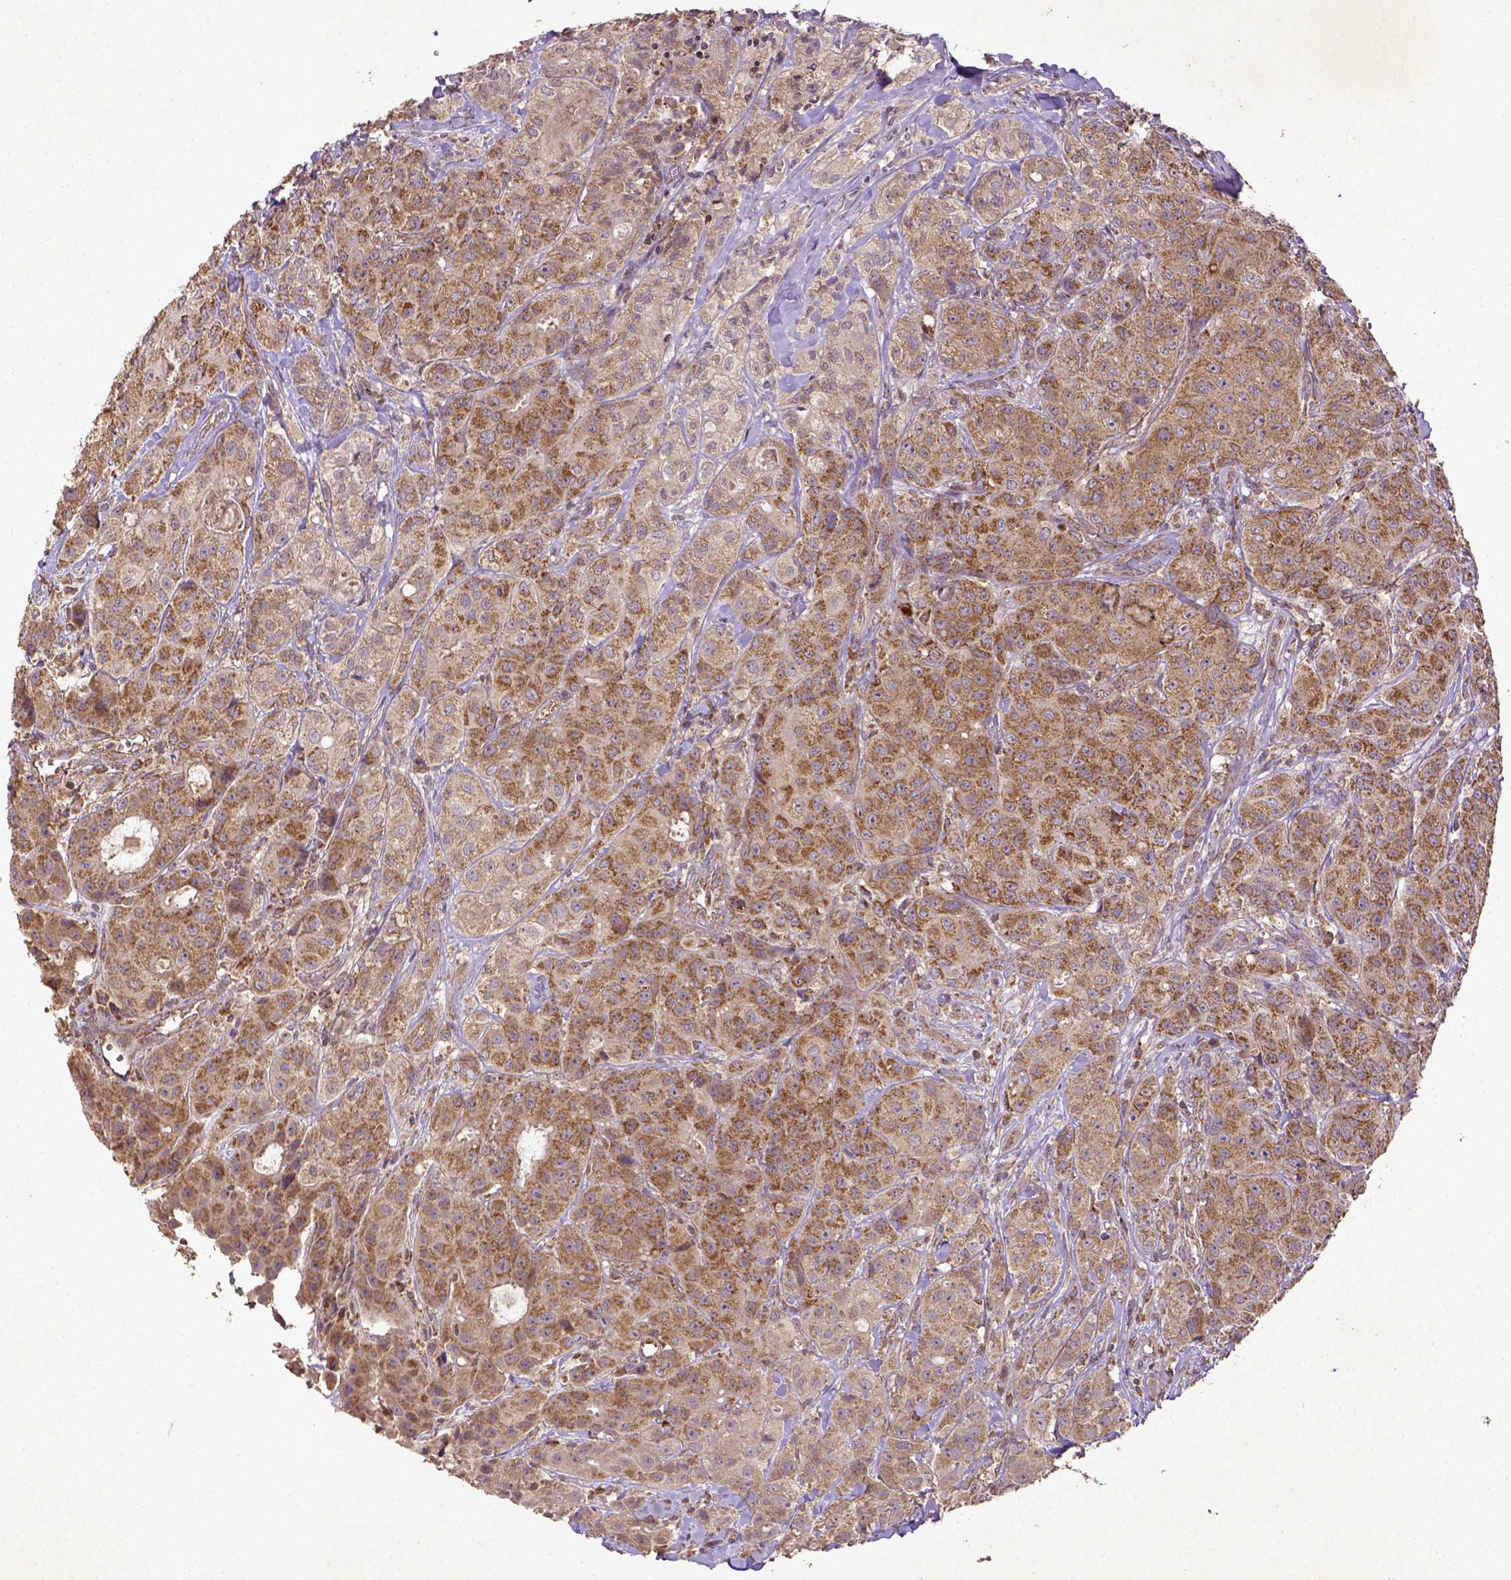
{"staining": {"intensity": "moderate", "quantity": ">75%", "location": "cytoplasmic/membranous"}, "tissue": "breast cancer", "cell_type": "Tumor cells", "image_type": "cancer", "snomed": [{"axis": "morphology", "description": "Duct carcinoma"}, {"axis": "topography", "description": "Breast"}], "caption": "High-magnification brightfield microscopy of breast cancer stained with DAB (3,3'-diaminobenzidine) (brown) and counterstained with hematoxylin (blue). tumor cells exhibit moderate cytoplasmic/membranous expression is identified in about>75% of cells.", "gene": "MT-CO1", "patient": {"sex": "female", "age": 43}}